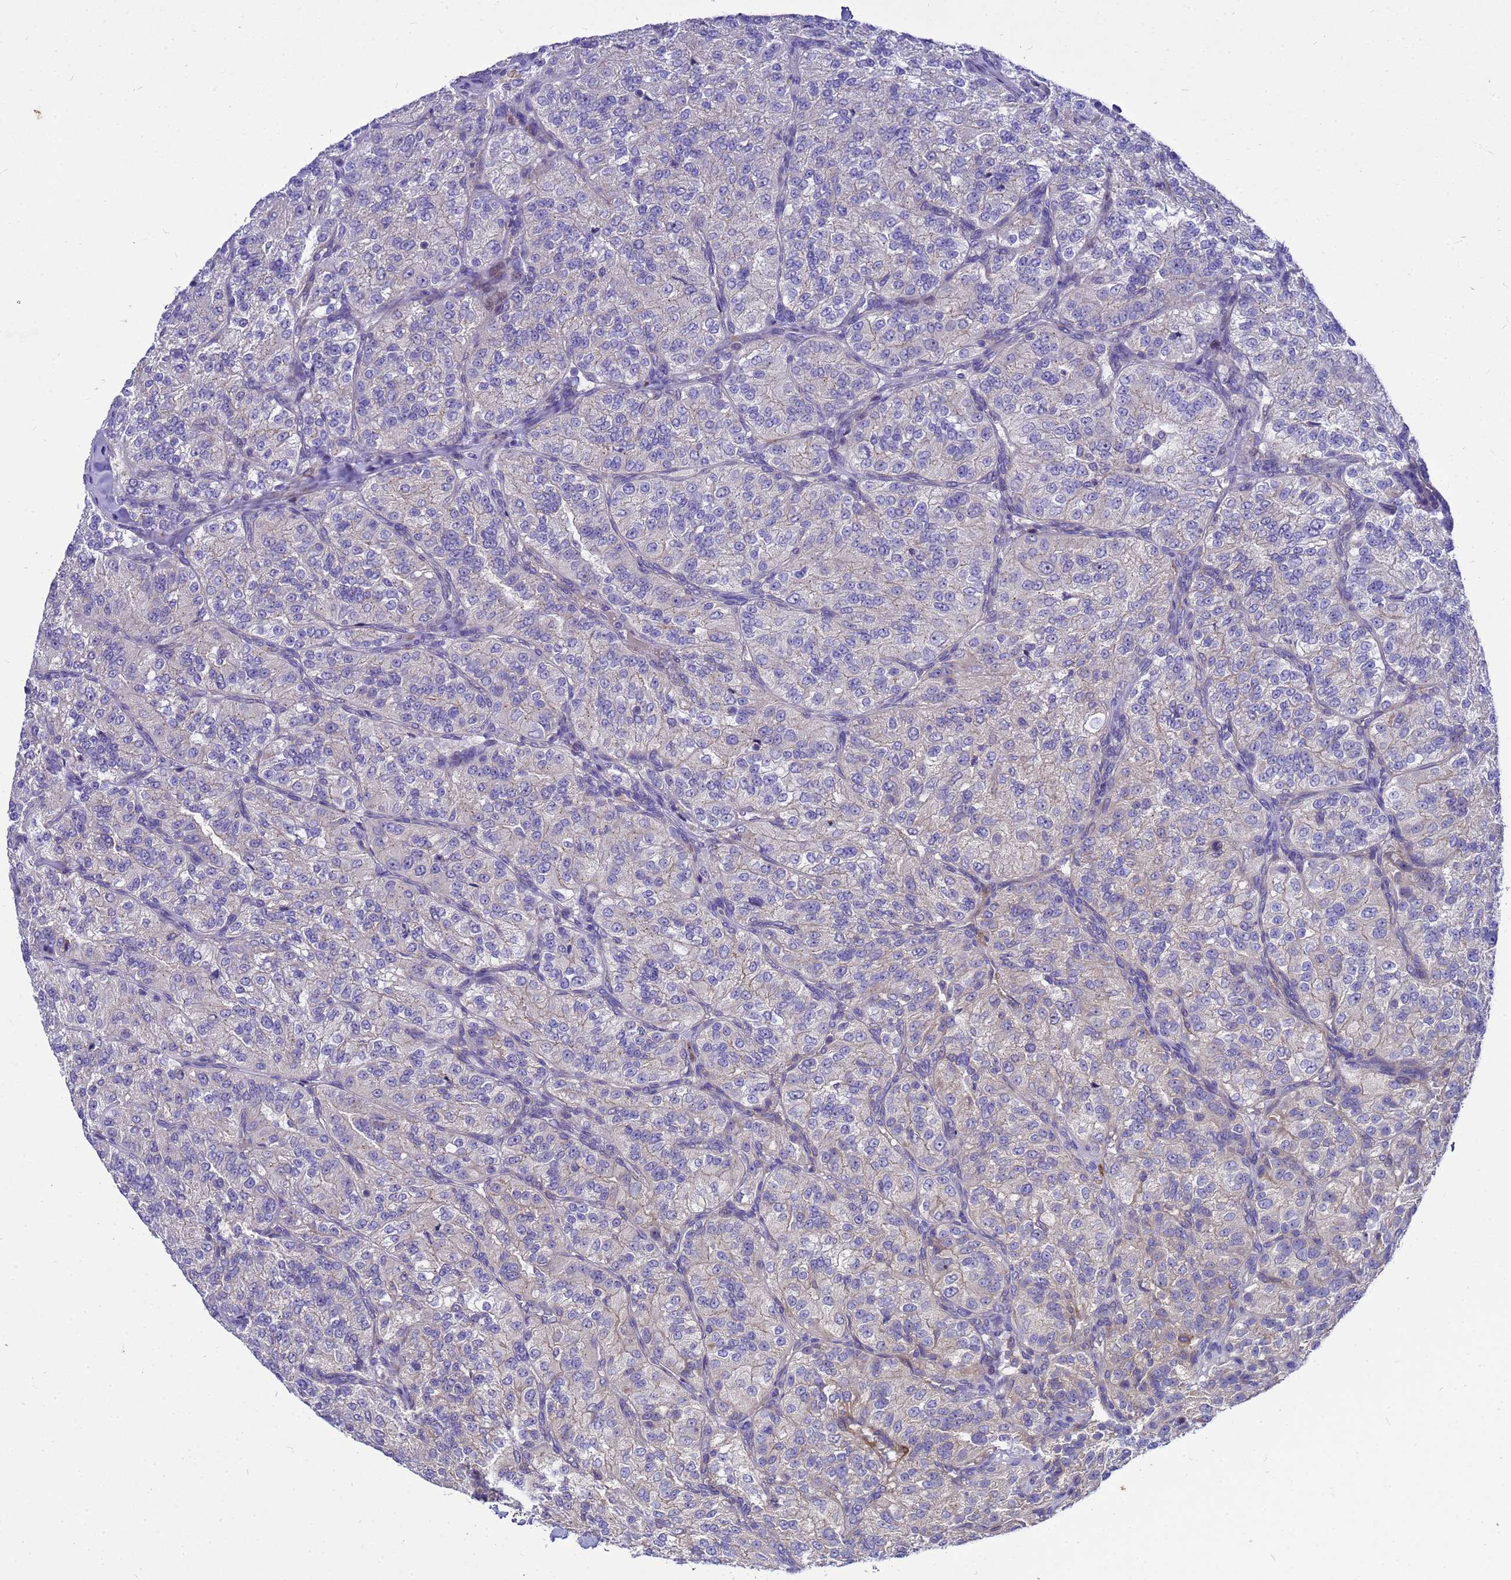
{"staining": {"intensity": "negative", "quantity": "none", "location": "none"}, "tissue": "renal cancer", "cell_type": "Tumor cells", "image_type": "cancer", "snomed": [{"axis": "morphology", "description": "Adenocarcinoma, NOS"}, {"axis": "topography", "description": "Kidney"}], "caption": "The micrograph displays no significant staining in tumor cells of renal cancer (adenocarcinoma).", "gene": "POP7", "patient": {"sex": "female", "age": 63}}